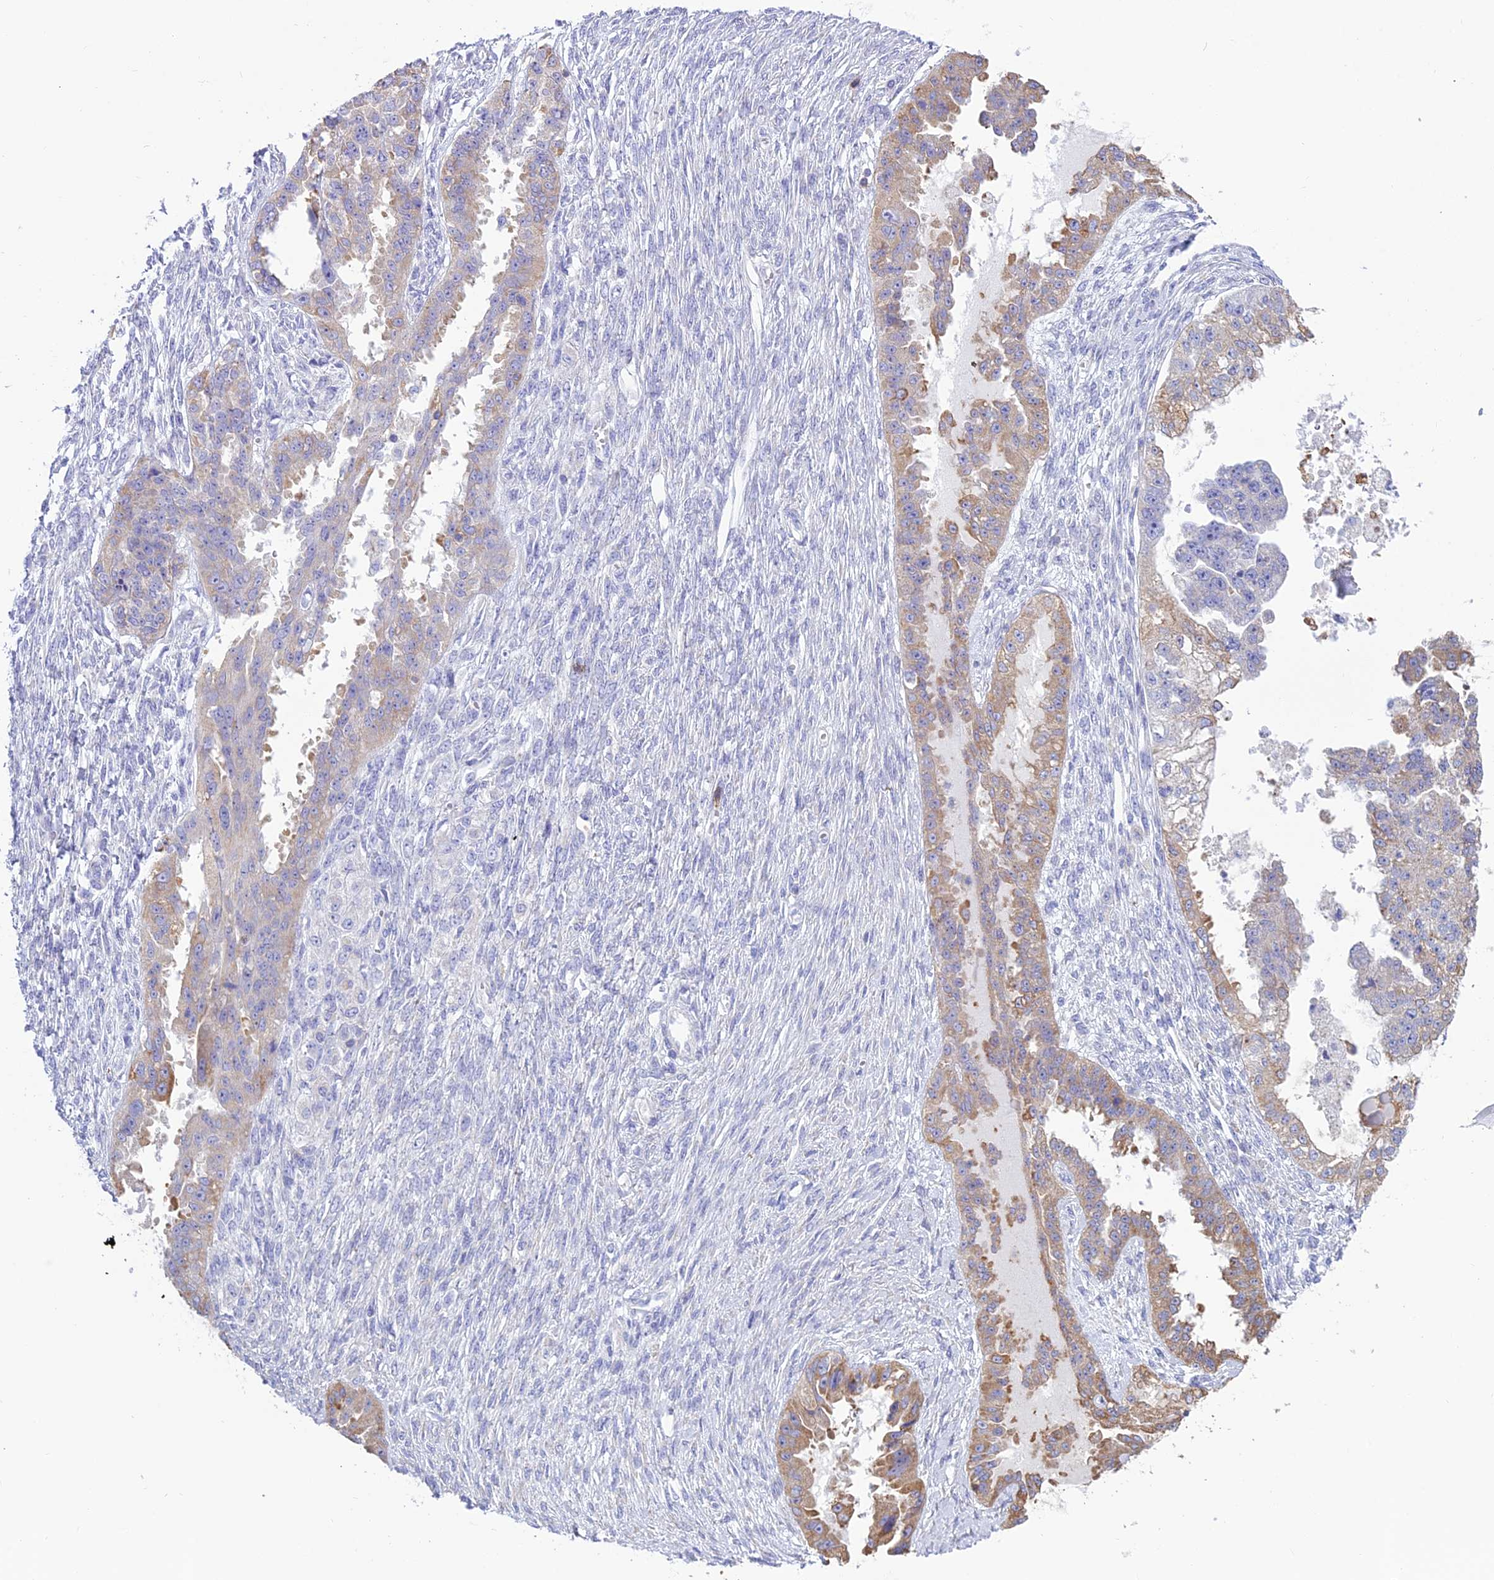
{"staining": {"intensity": "weak", "quantity": "25%-75%", "location": "cytoplasmic/membranous"}, "tissue": "ovarian cancer", "cell_type": "Tumor cells", "image_type": "cancer", "snomed": [{"axis": "morphology", "description": "Cystadenocarcinoma, serous, NOS"}, {"axis": "topography", "description": "Ovary"}], "caption": "Ovarian cancer (serous cystadenocarcinoma) stained for a protein (brown) displays weak cytoplasmic/membranous positive staining in approximately 25%-75% of tumor cells.", "gene": "CD5", "patient": {"sex": "female", "age": 58}}